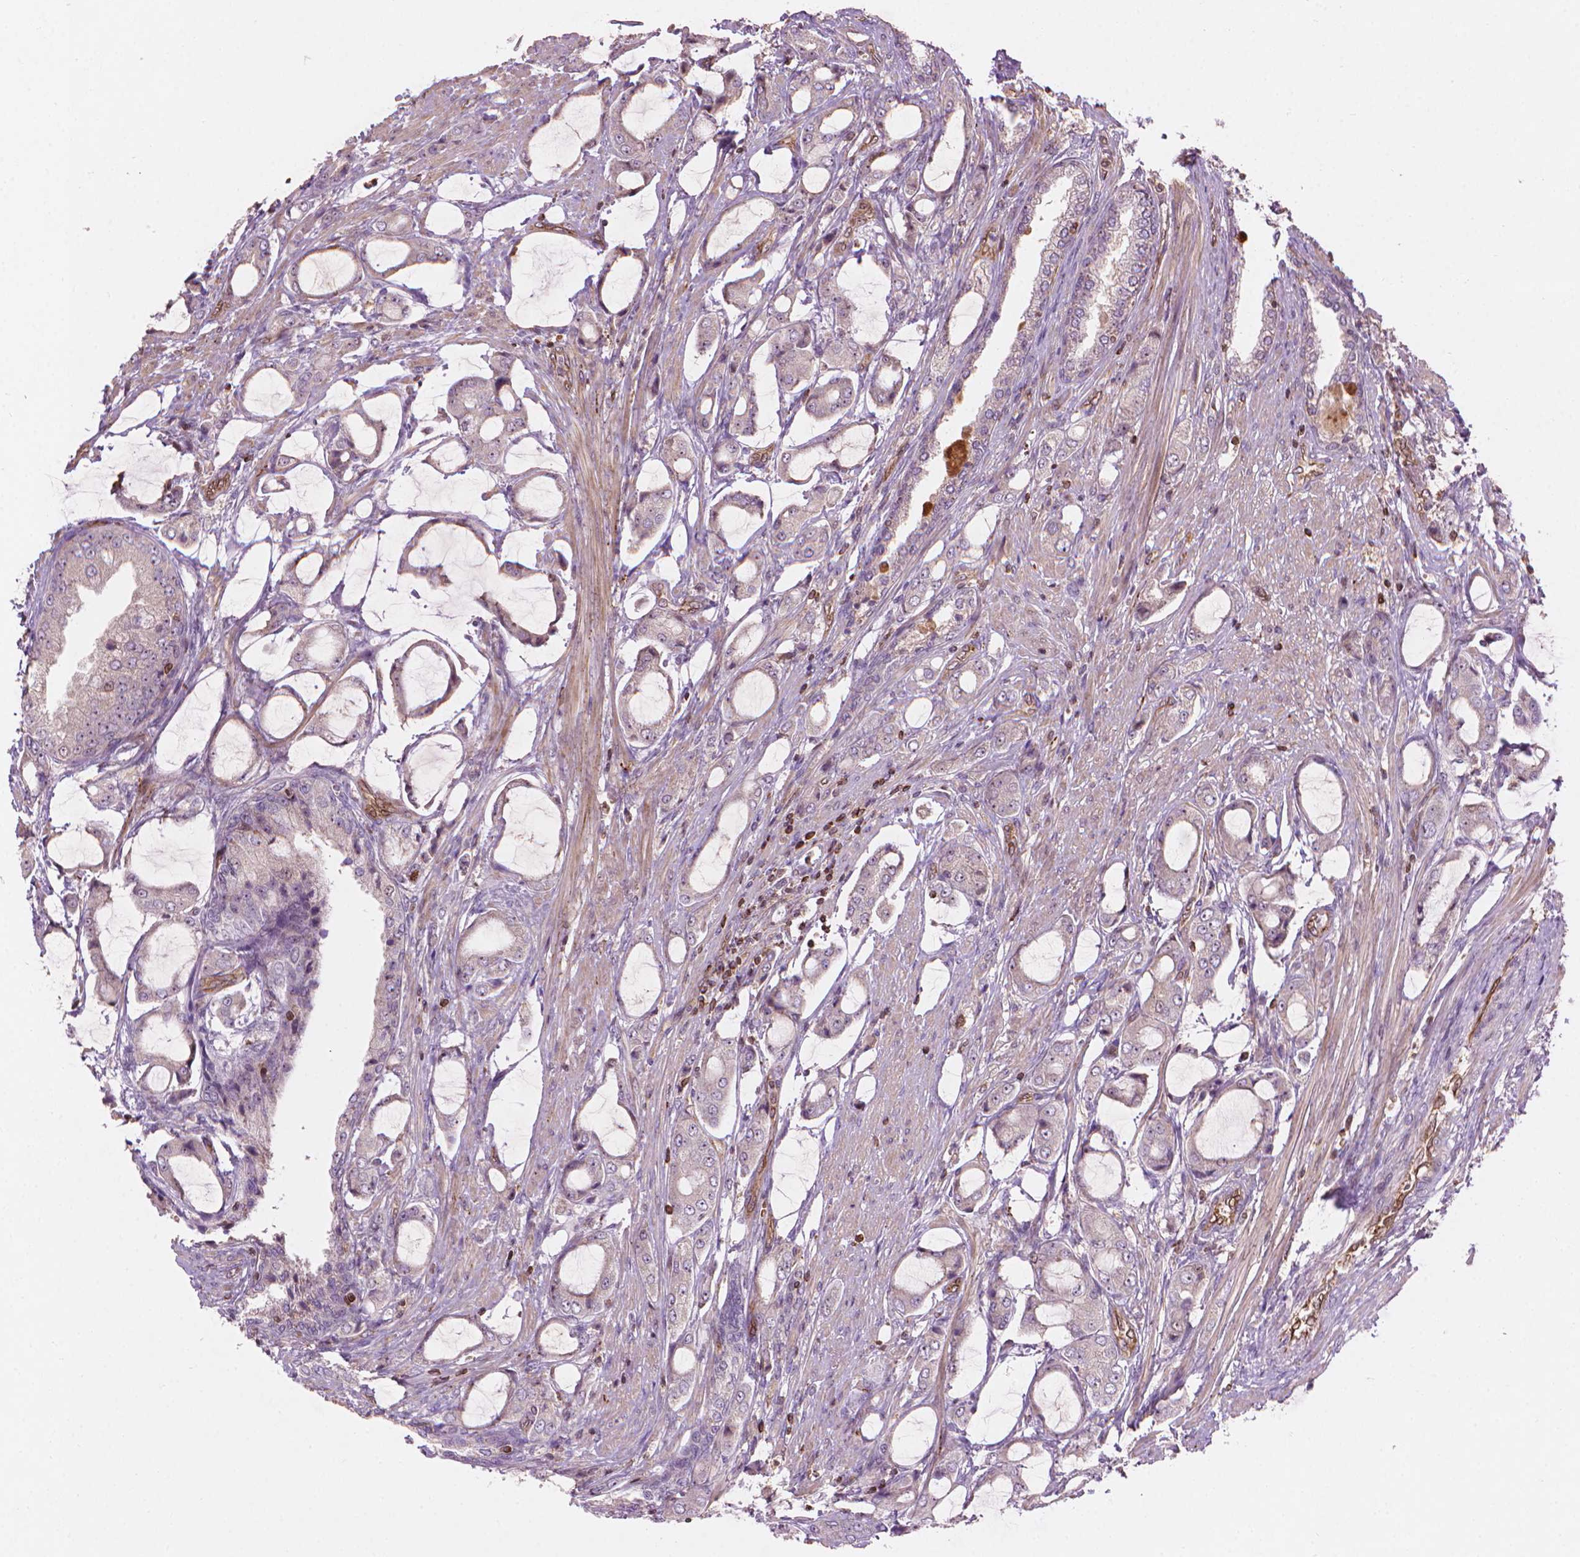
{"staining": {"intensity": "negative", "quantity": "none", "location": "none"}, "tissue": "prostate cancer", "cell_type": "Tumor cells", "image_type": "cancer", "snomed": [{"axis": "morphology", "description": "Adenocarcinoma, NOS"}, {"axis": "topography", "description": "Prostate"}], "caption": "The histopathology image reveals no significant staining in tumor cells of adenocarcinoma (prostate).", "gene": "SMC2", "patient": {"sex": "male", "age": 63}}